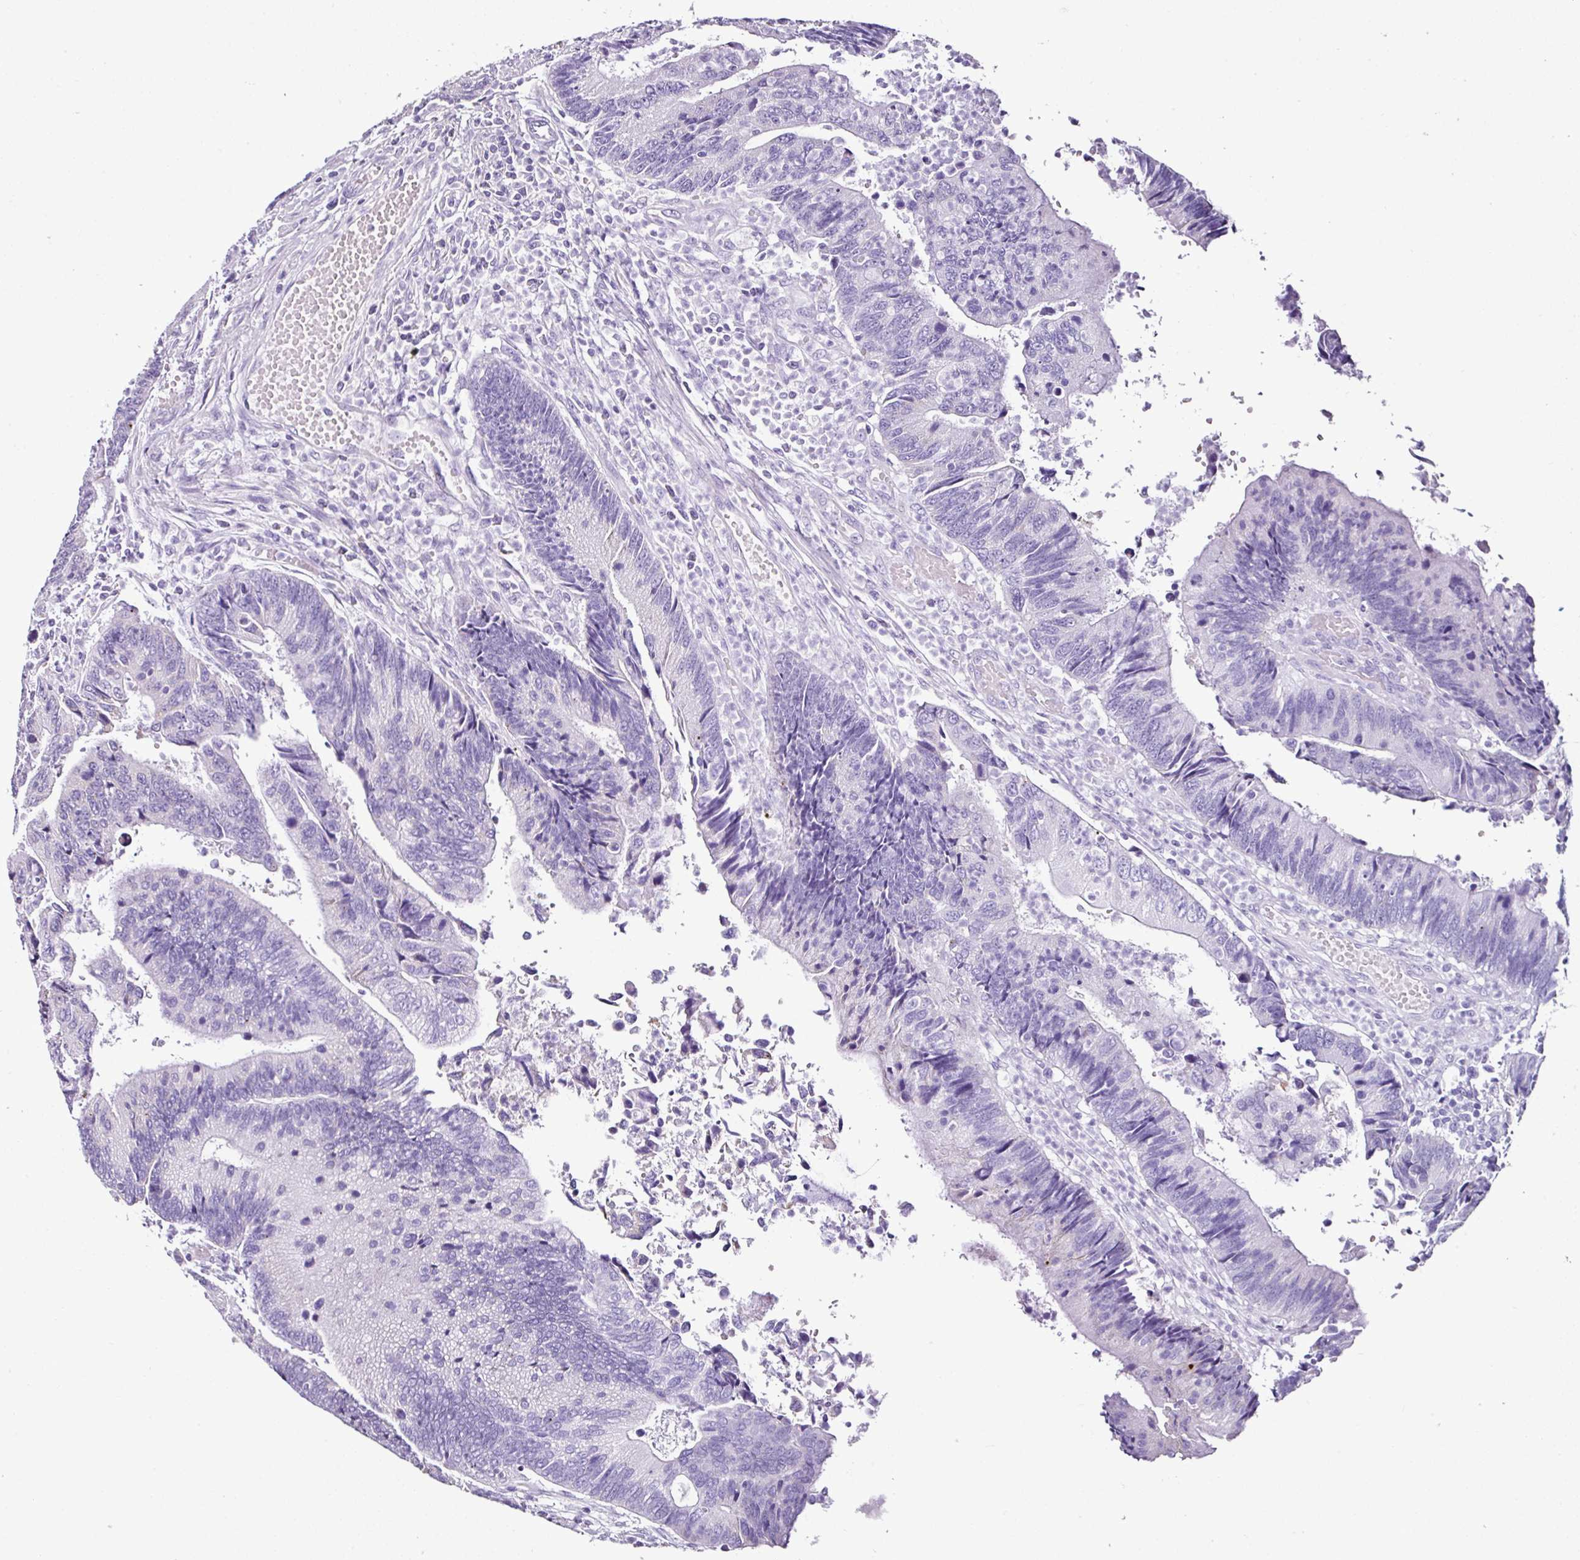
{"staining": {"intensity": "negative", "quantity": "none", "location": "none"}, "tissue": "colorectal cancer", "cell_type": "Tumor cells", "image_type": "cancer", "snomed": [{"axis": "morphology", "description": "Adenocarcinoma, NOS"}, {"axis": "topography", "description": "Colon"}], "caption": "This micrograph is of colorectal adenocarcinoma stained with IHC to label a protein in brown with the nuclei are counter-stained blue. There is no expression in tumor cells. (Brightfield microscopy of DAB (3,3'-diaminobenzidine) immunohistochemistry at high magnification).", "gene": "DPAGT1", "patient": {"sex": "female", "age": 67}}